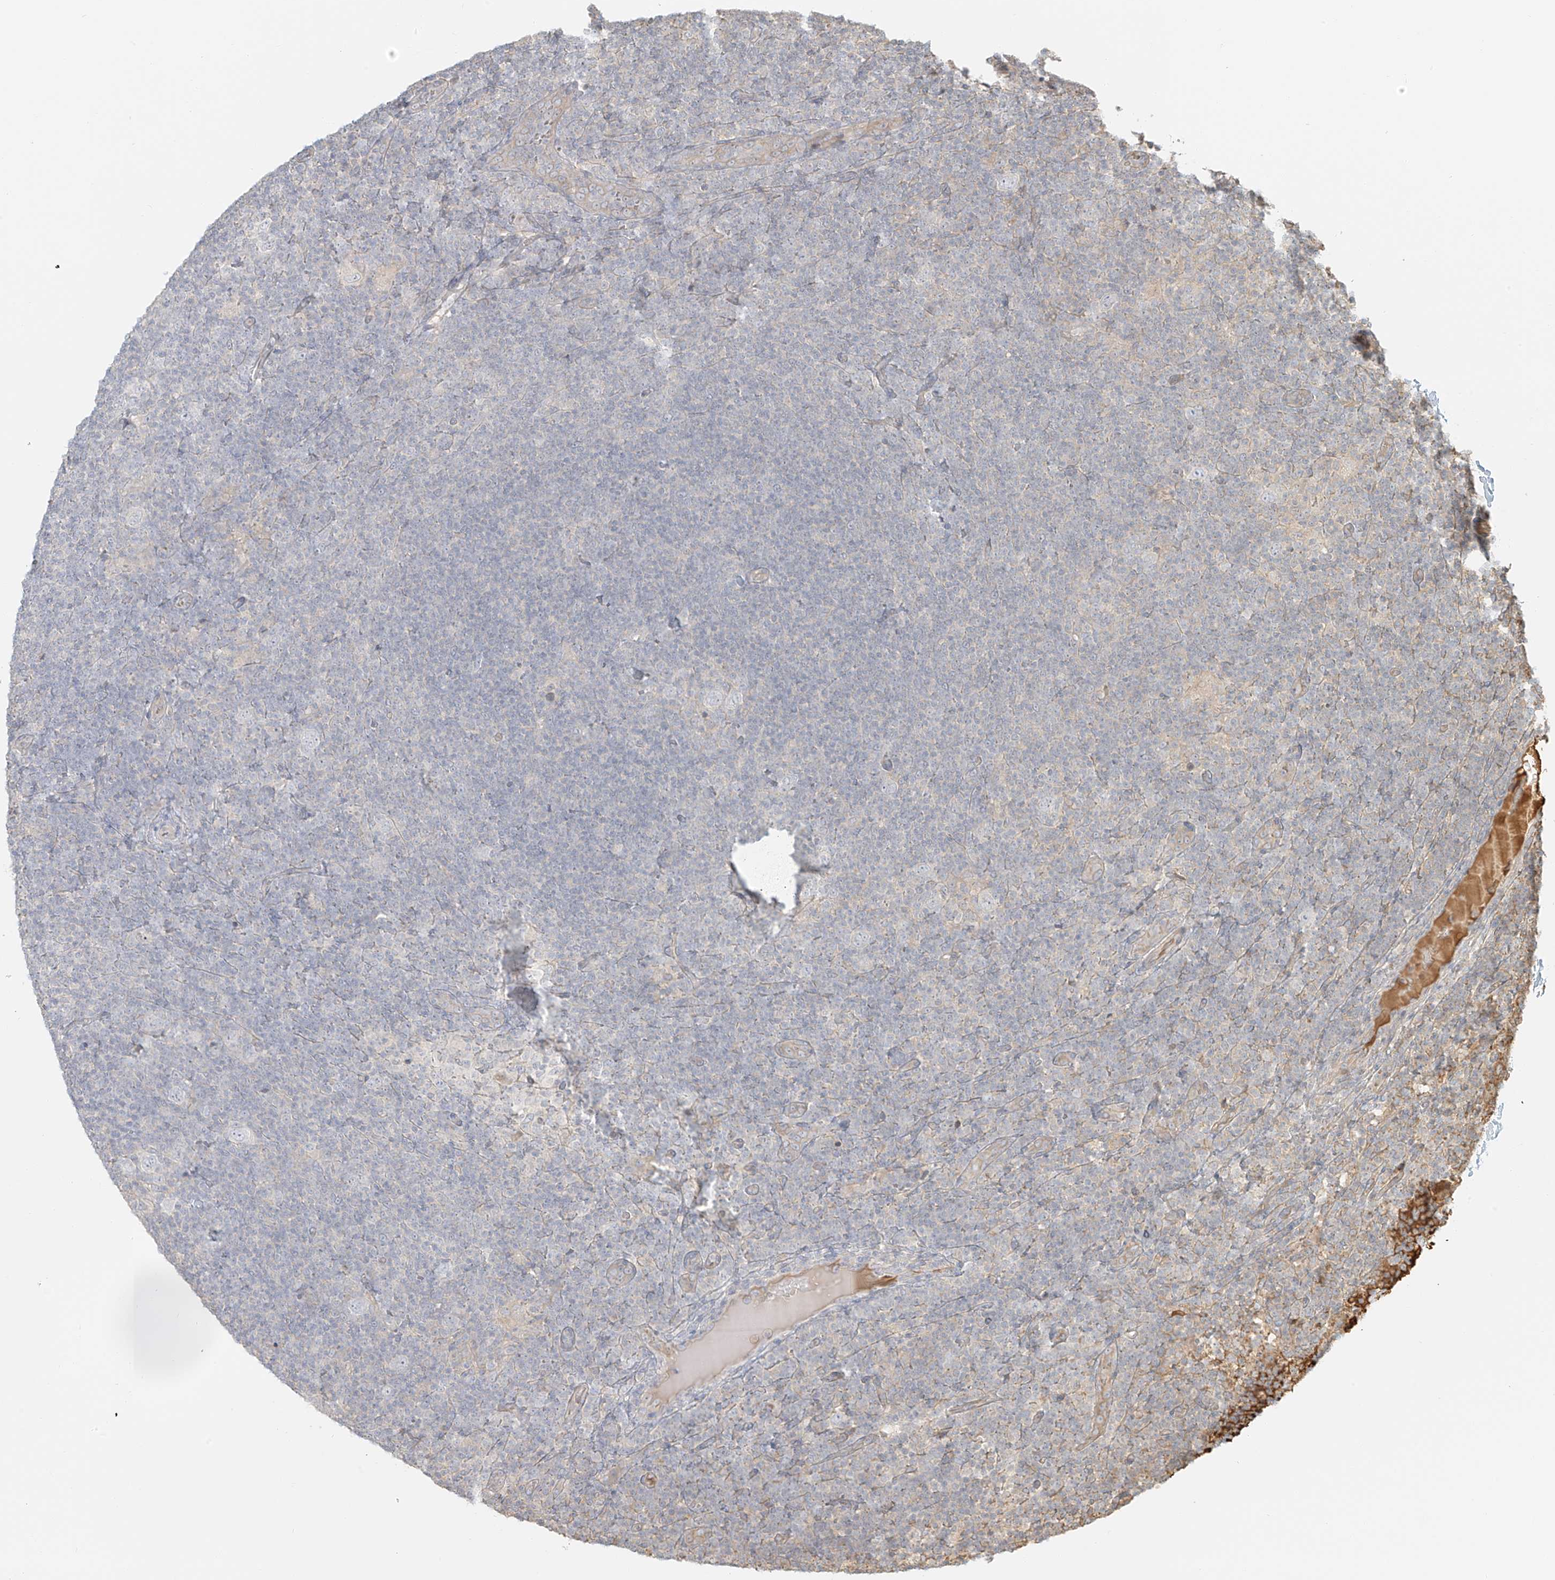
{"staining": {"intensity": "negative", "quantity": "none", "location": "none"}, "tissue": "lymphoma", "cell_type": "Tumor cells", "image_type": "cancer", "snomed": [{"axis": "morphology", "description": "Hodgkin's disease, NOS"}, {"axis": "topography", "description": "Lymph node"}], "caption": "The immunohistochemistry histopathology image has no significant expression in tumor cells of lymphoma tissue.", "gene": "UPK1B", "patient": {"sex": "female", "age": 57}}